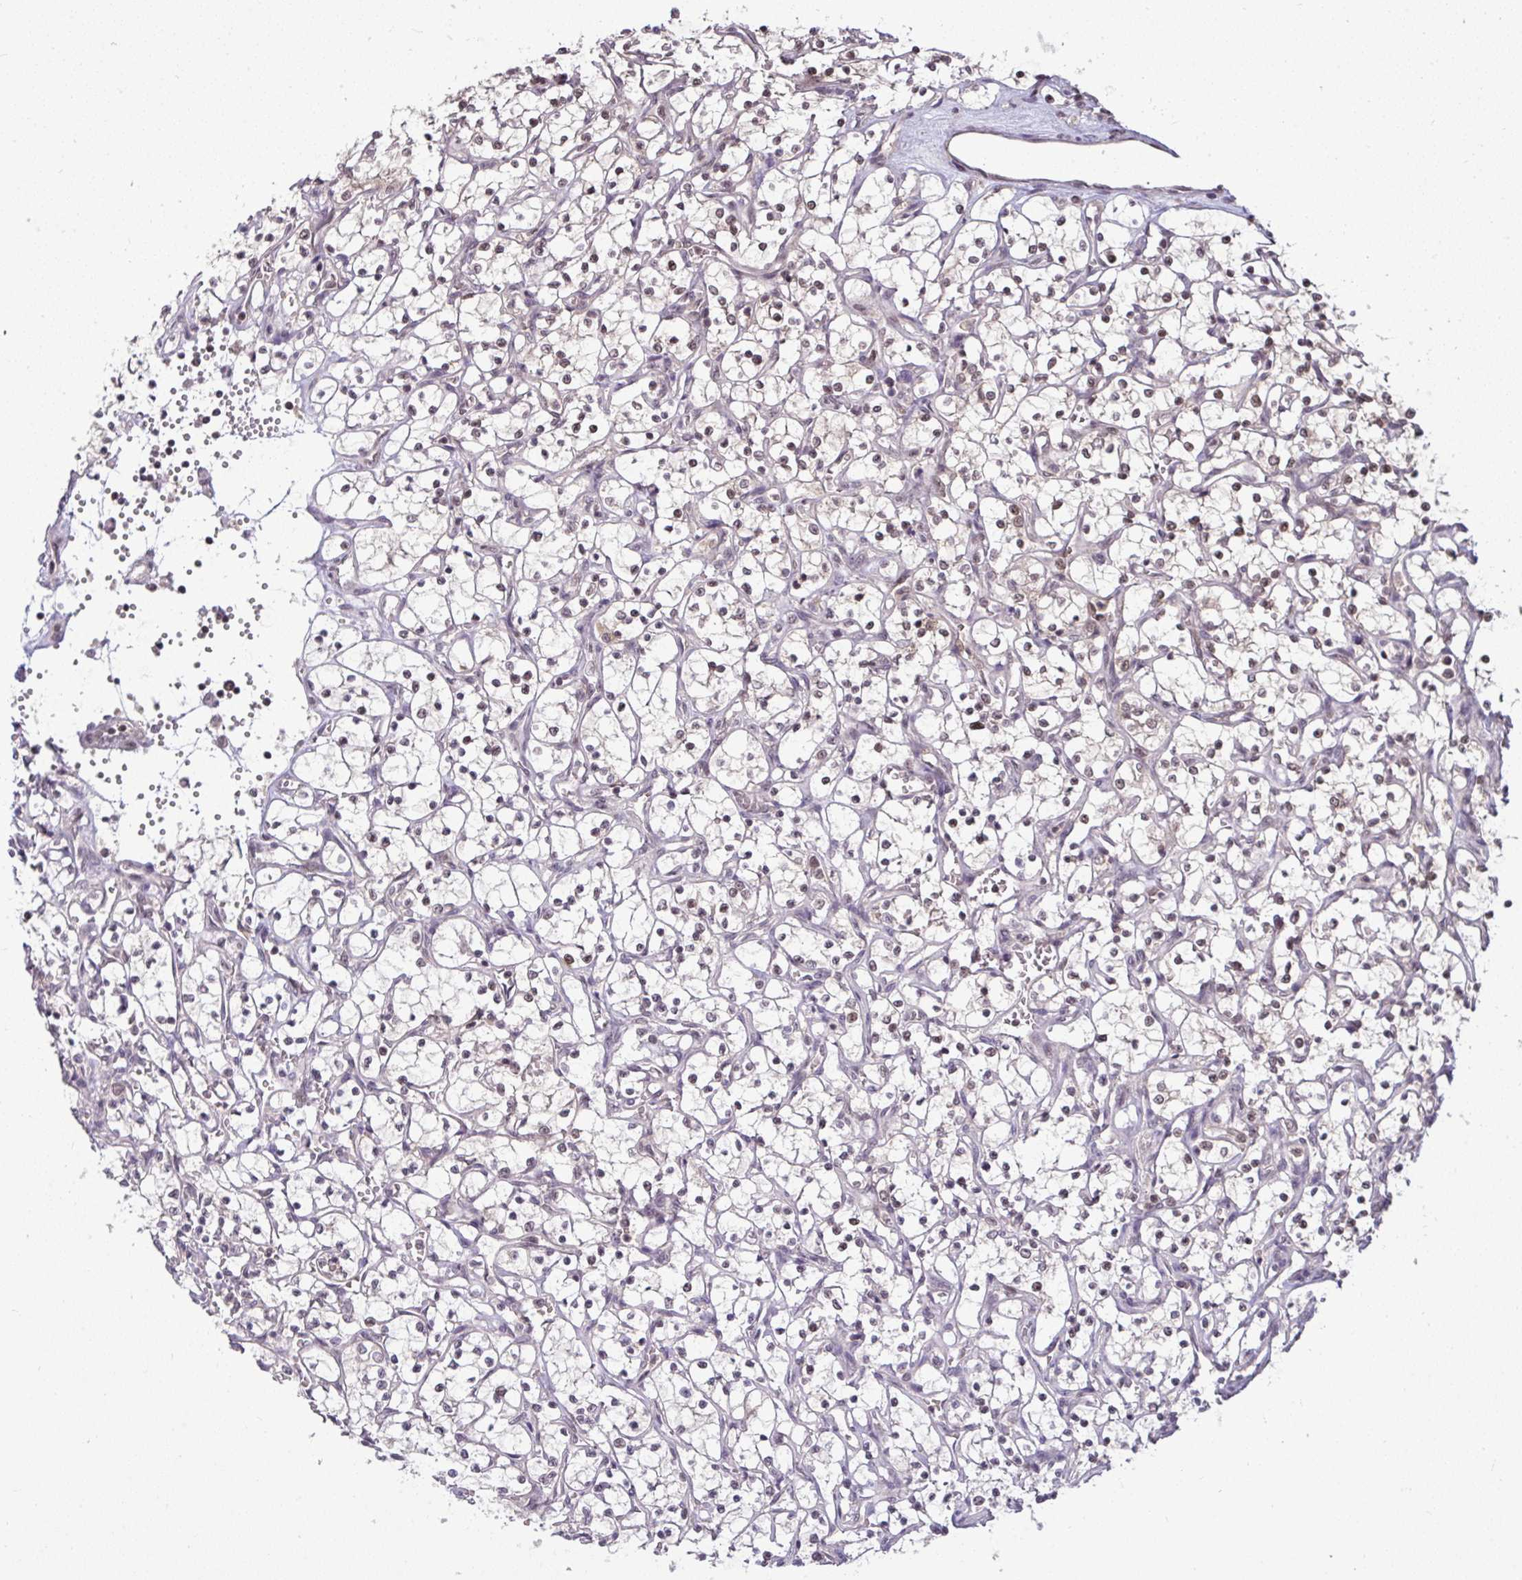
{"staining": {"intensity": "weak", "quantity": "25%-75%", "location": "nuclear"}, "tissue": "renal cancer", "cell_type": "Tumor cells", "image_type": "cancer", "snomed": [{"axis": "morphology", "description": "Adenocarcinoma, NOS"}, {"axis": "topography", "description": "Kidney"}], "caption": "Brown immunohistochemical staining in human renal adenocarcinoma displays weak nuclear positivity in about 25%-75% of tumor cells. (Brightfield microscopy of DAB IHC at high magnification).", "gene": "KLF2", "patient": {"sex": "female", "age": 69}}